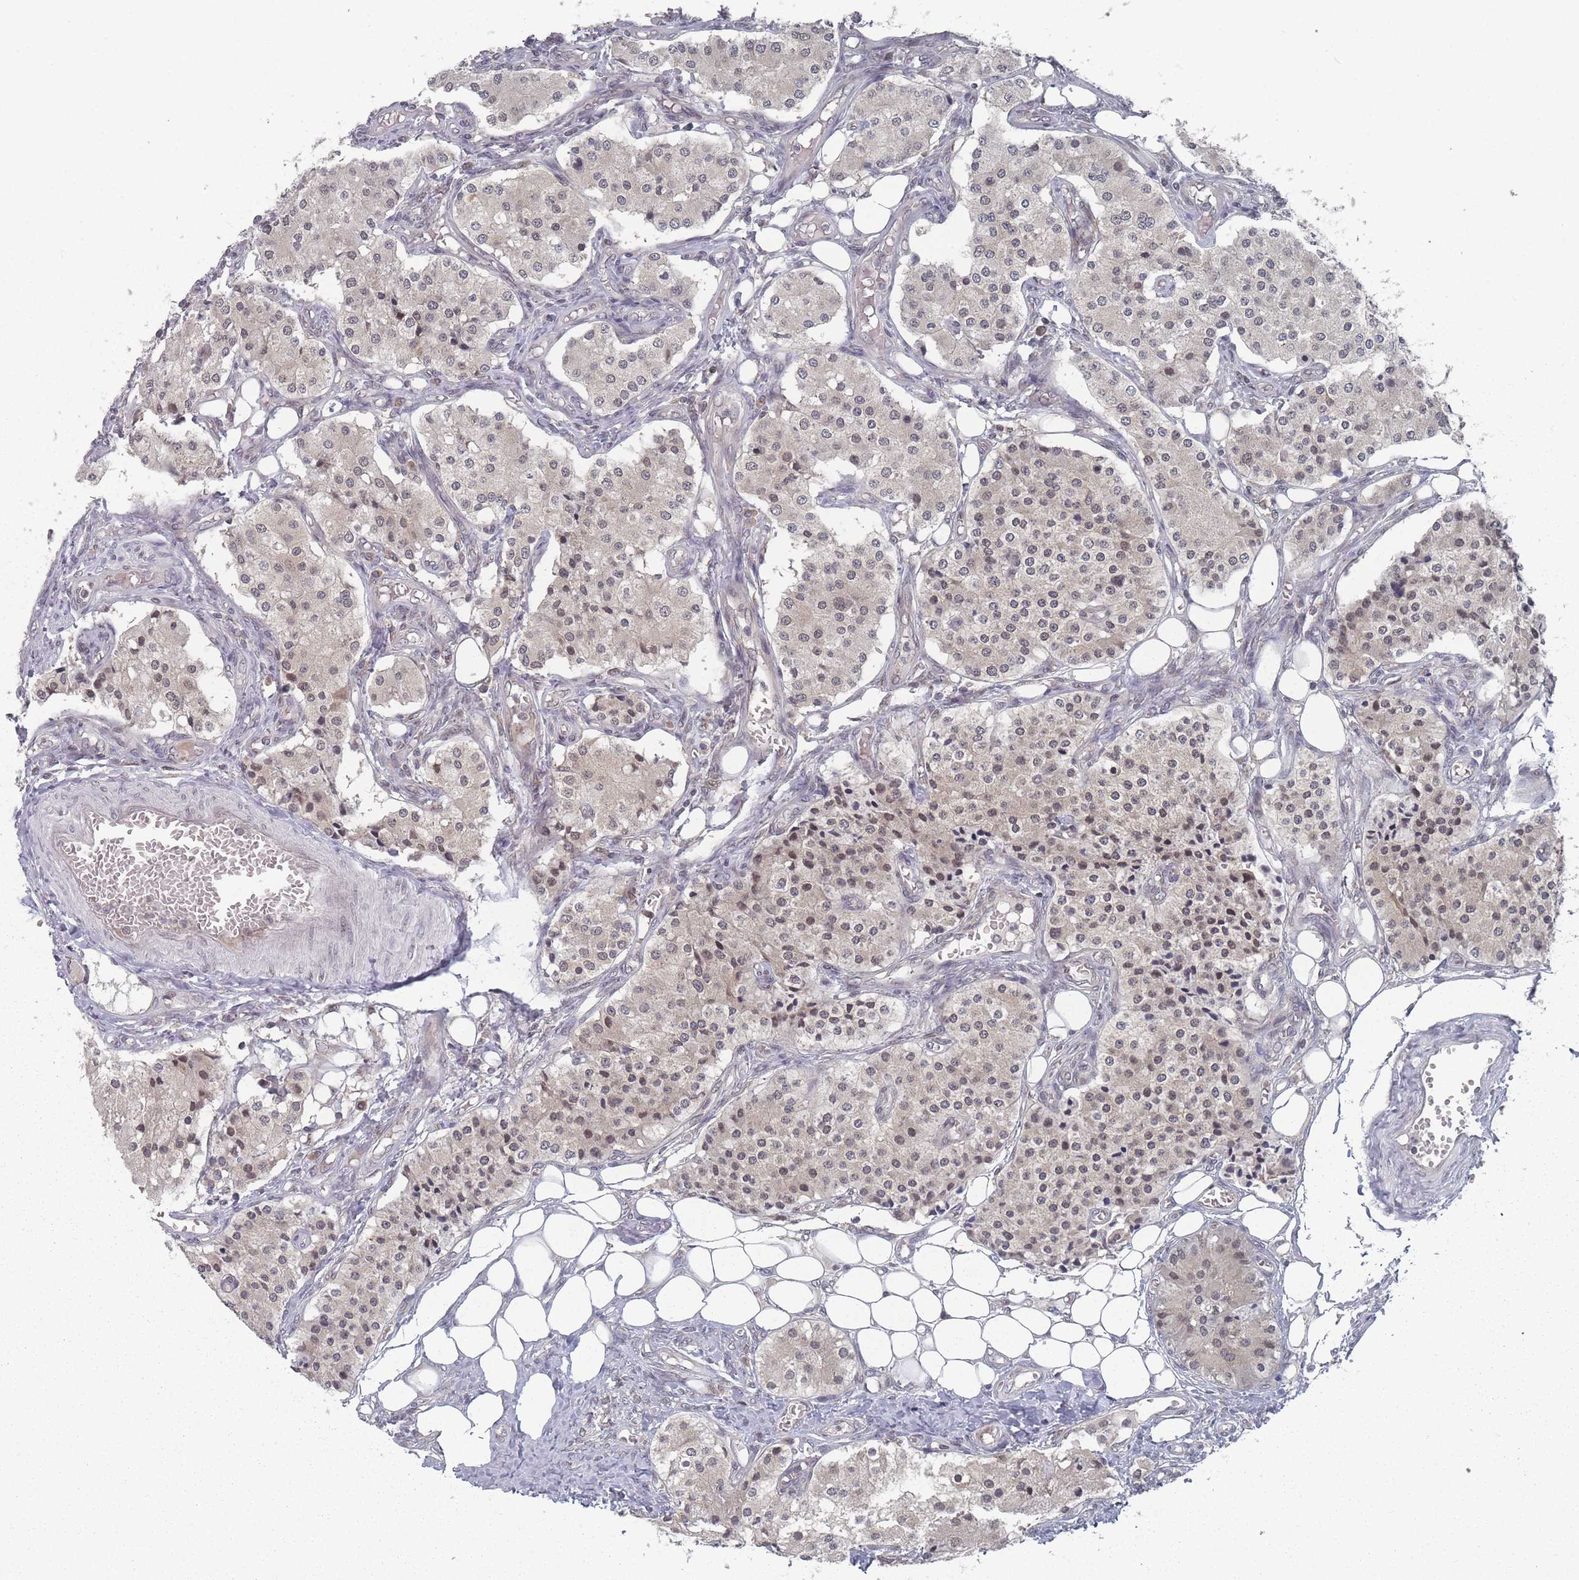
{"staining": {"intensity": "negative", "quantity": "none", "location": "none"}, "tissue": "carcinoid", "cell_type": "Tumor cells", "image_type": "cancer", "snomed": [{"axis": "morphology", "description": "Carcinoid, malignant, NOS"}, {"axis": "topography", "description": "Colon"}], "caption": "Carcinoid was stained to show a protein in brown. There is no significant staining in tumor cells. The staining is performed using DAB brown chromogen with nuclei counter-stained in using hematoxylin.", "gene": "TBC1D25", "patient": {"sex": "female", "age": 52}}